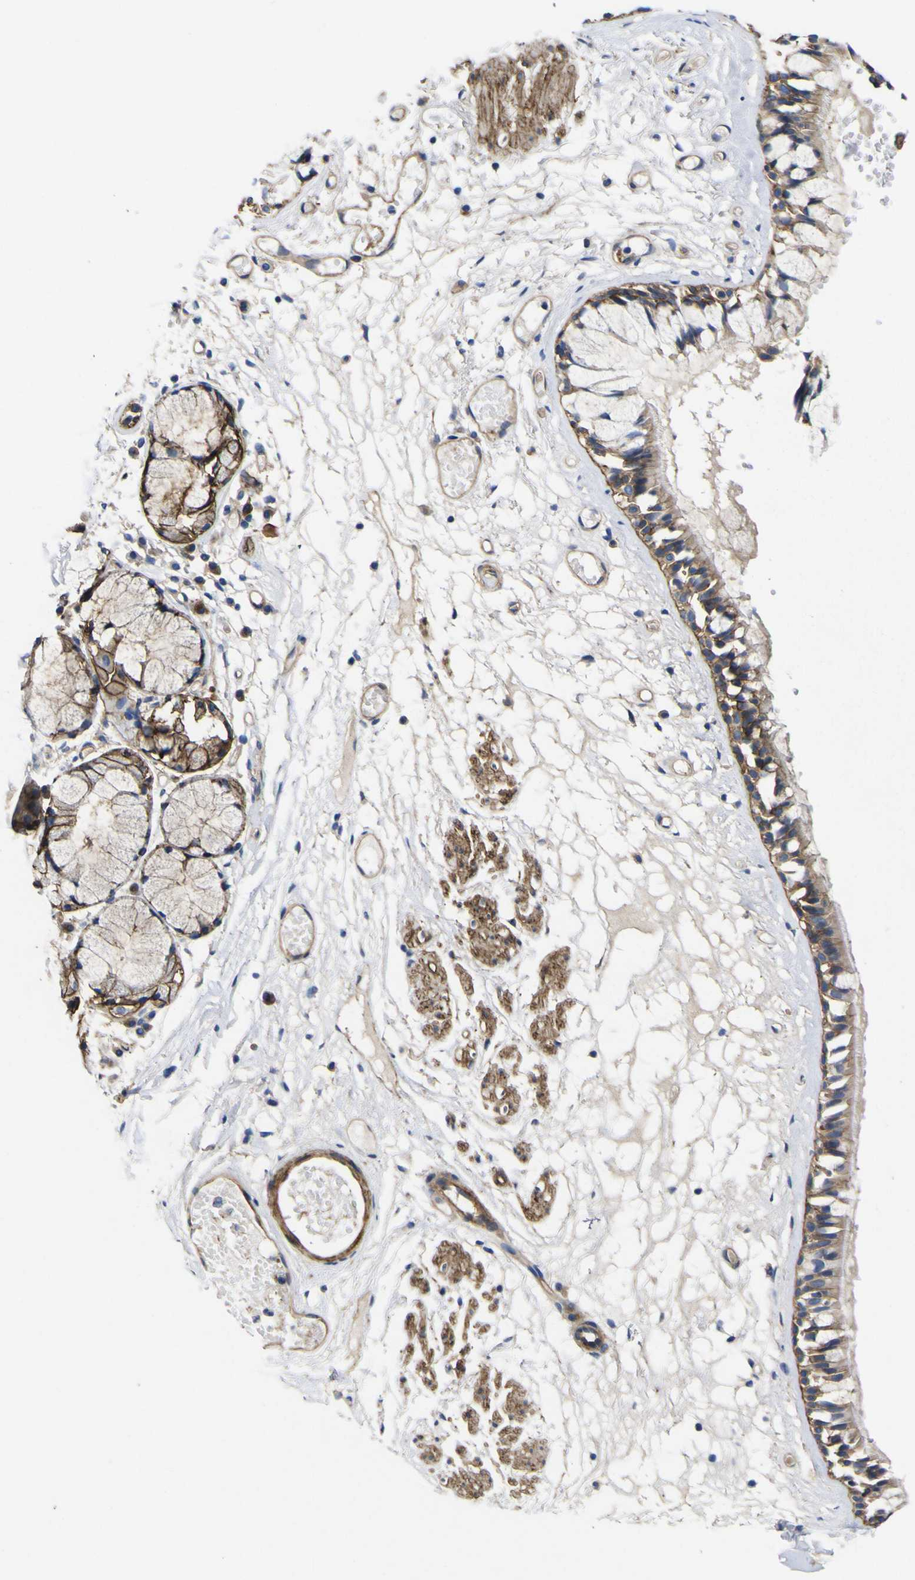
{"staining": {"intensity": "moderate", "quantity": ">75%", "location": "cytoplasmic/membranous"}, "tissue": "bronchus", "cell_type": "Respiratory epithelial cells", "image_type": "normal", "snomed": [{"axis": "morphology", "description": "Normal tissue, NOS"}, {"axis": "morphology", "description": "Inflammation, NOS"}, {"axis": "topography", "description": "Cartilage tissue"}, {"axis": "topography", "description": "Lung"}], "caption": "Respiratory epithelial cells exhibit moderate cytoplasmic/membranous positivity in approximately >75% of cells in unremarkable bronchus.", "gene": "CD151", "patient": {"sex": "male", "age": 71}}